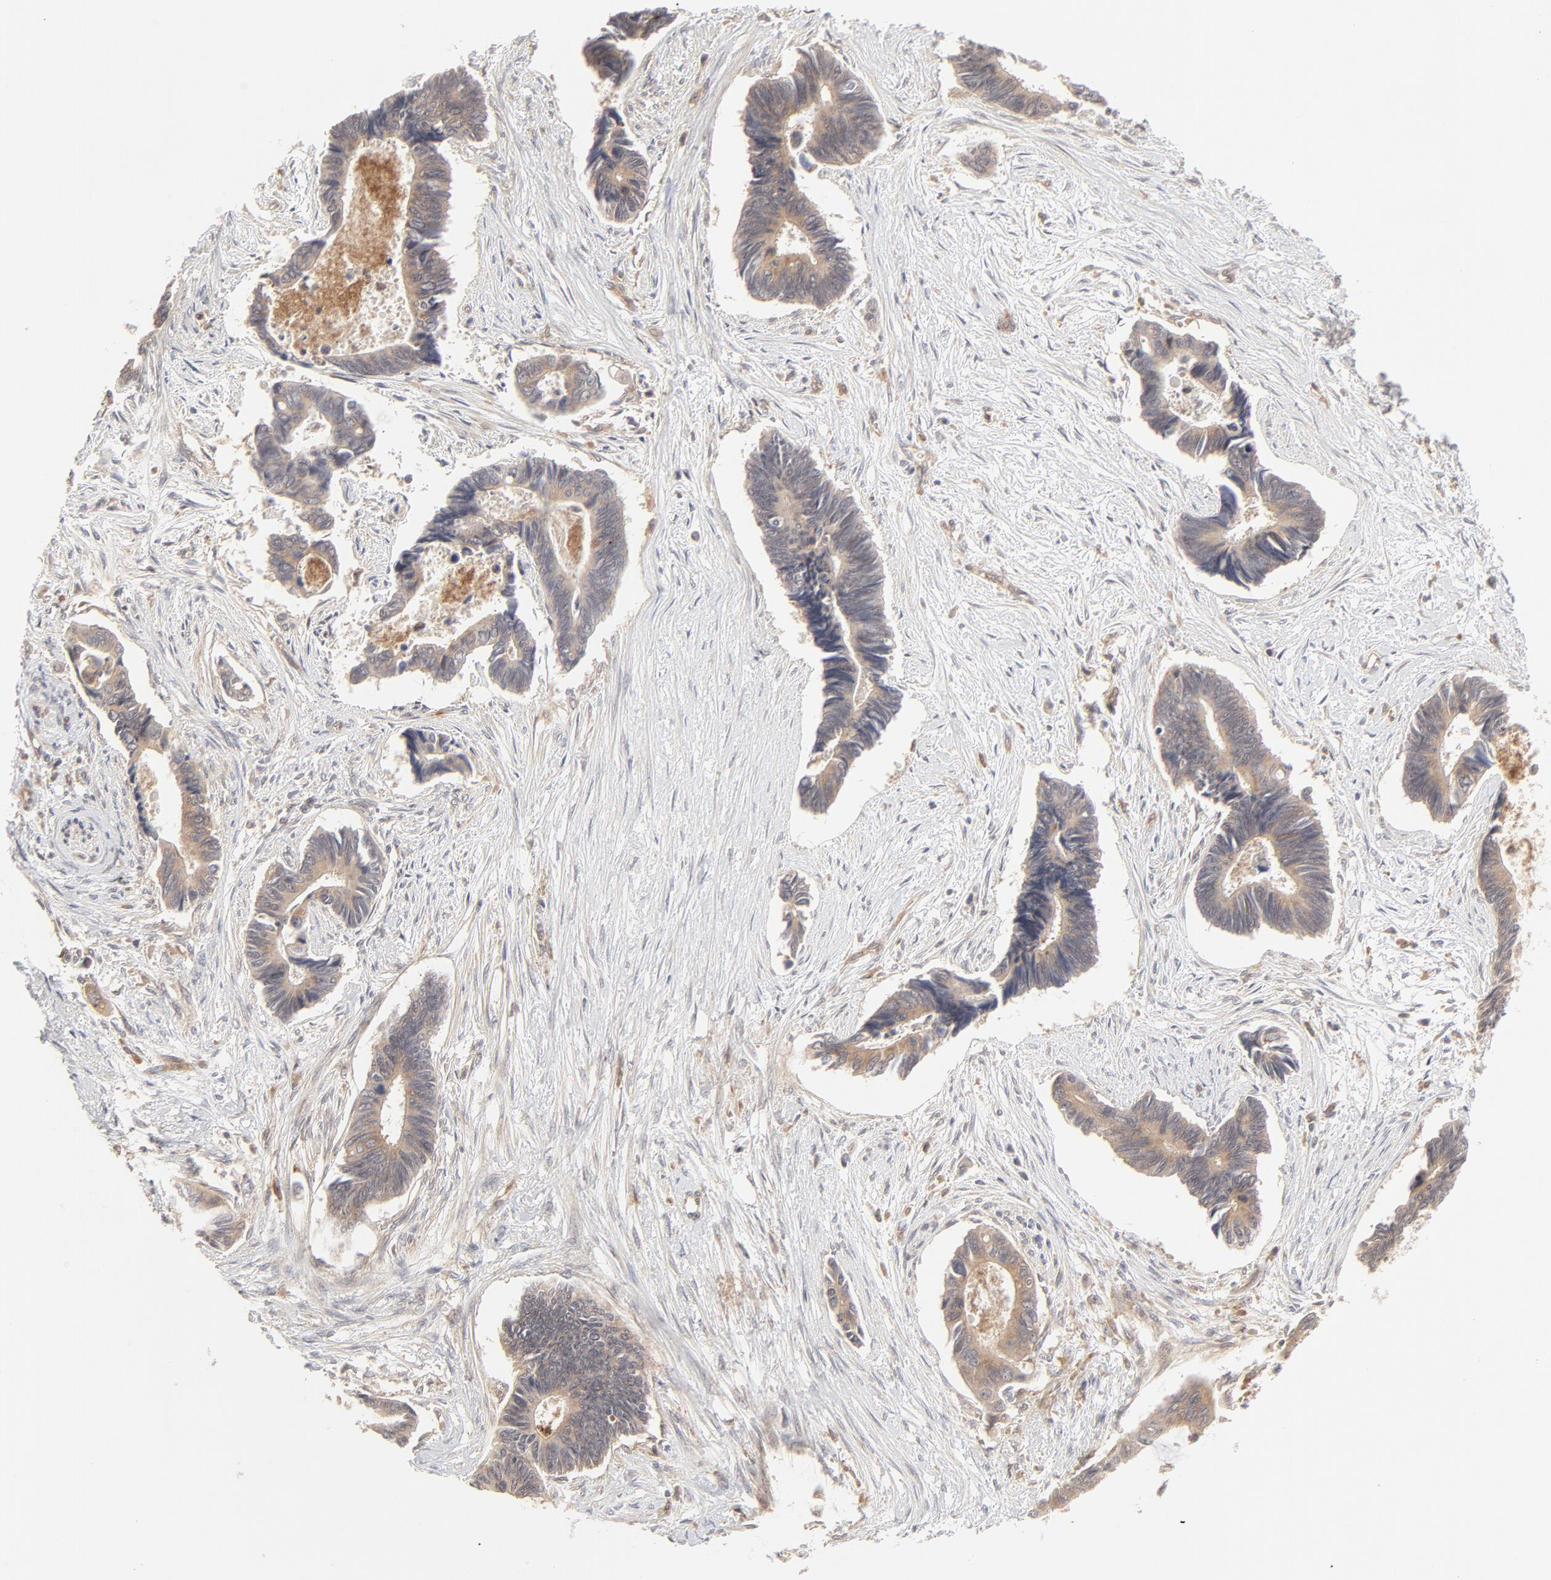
{"staining": {"intensity": "moderate", "quantity": ">75%", "location": "cytoplasmic/membranous"}, "tissue": "pancreatic cancer", "cell_type": "Tumor cells", "image_type": "cancer", "snomed": [{"axis": "morphology", "description": "Adenocarcinoma, NOS"}, {"axis": "topography", "description": "Pancreas"}], "caption": "Human pancreatic cancer (adenocarcinoma) stained with a brown dye displays moderate cytoplasmic/membranous positive expression in about >75% of tumor cells.", "gene": "RAB5C", "patient": {"sex": "female", "age": 70}}